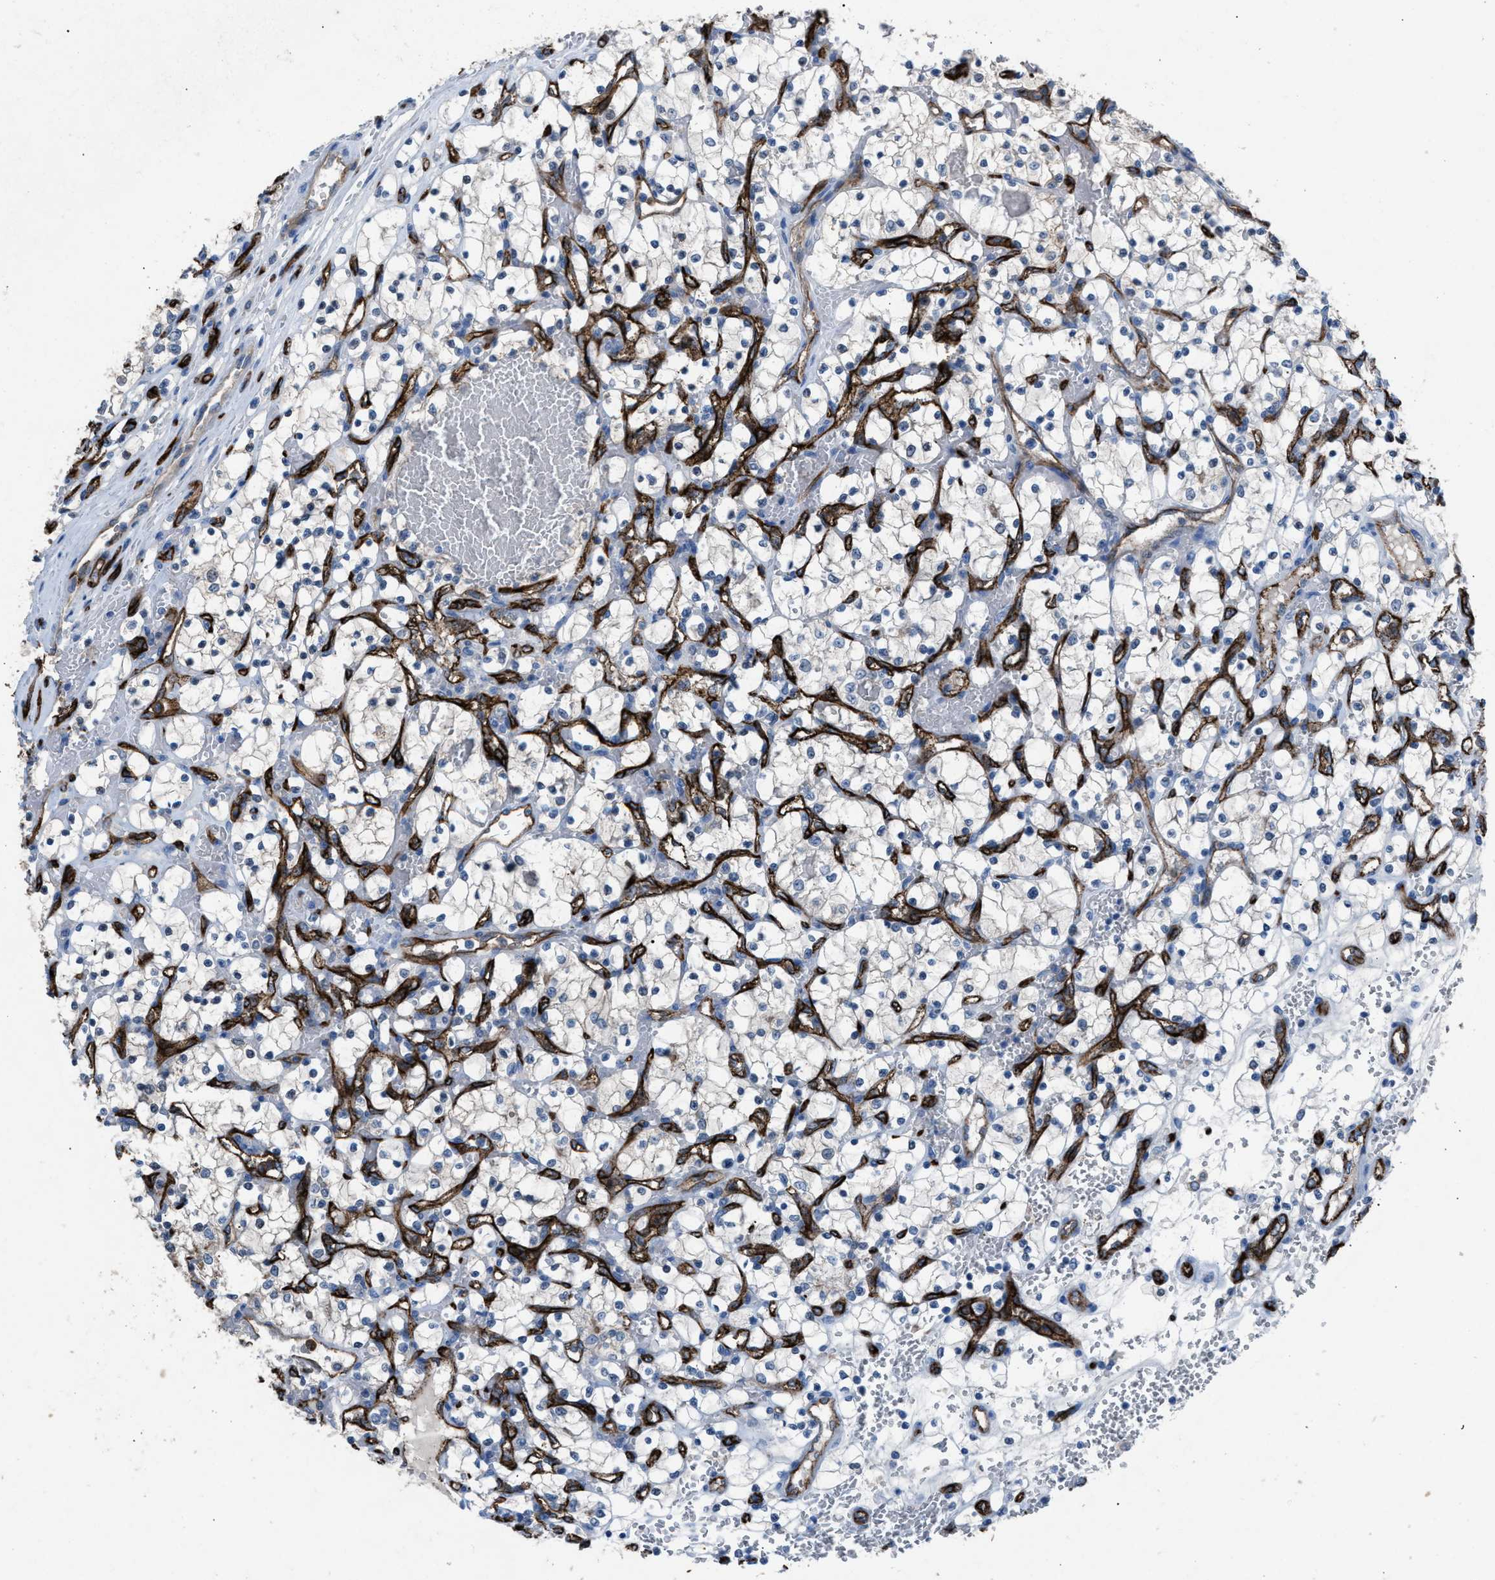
{"staining": {"intensity": "negative", "quantity": "none", "location": "none"}, "tissue": "renal cancer", "cell_type": "Tumor cells", "image_type": "cancer", "snomed": [{"axis": "morphology", "description": "Adenocarcinoma, NOS"}, {"axis": "topography", "description": "Kidney"}], "caption": "Immunohistochemical staining of adenocarcinoma (renal) exhibits no significant expression in tumor cells. The staining was performed using DAB (3,3'-diaminobenzidine) to visualize the protein expression in brown, while the nuclei were stained in blue with hematoxylin (Magnification: 20x).", "gene": "DYSF", "patient": {"sex": "female", "age": 69}}